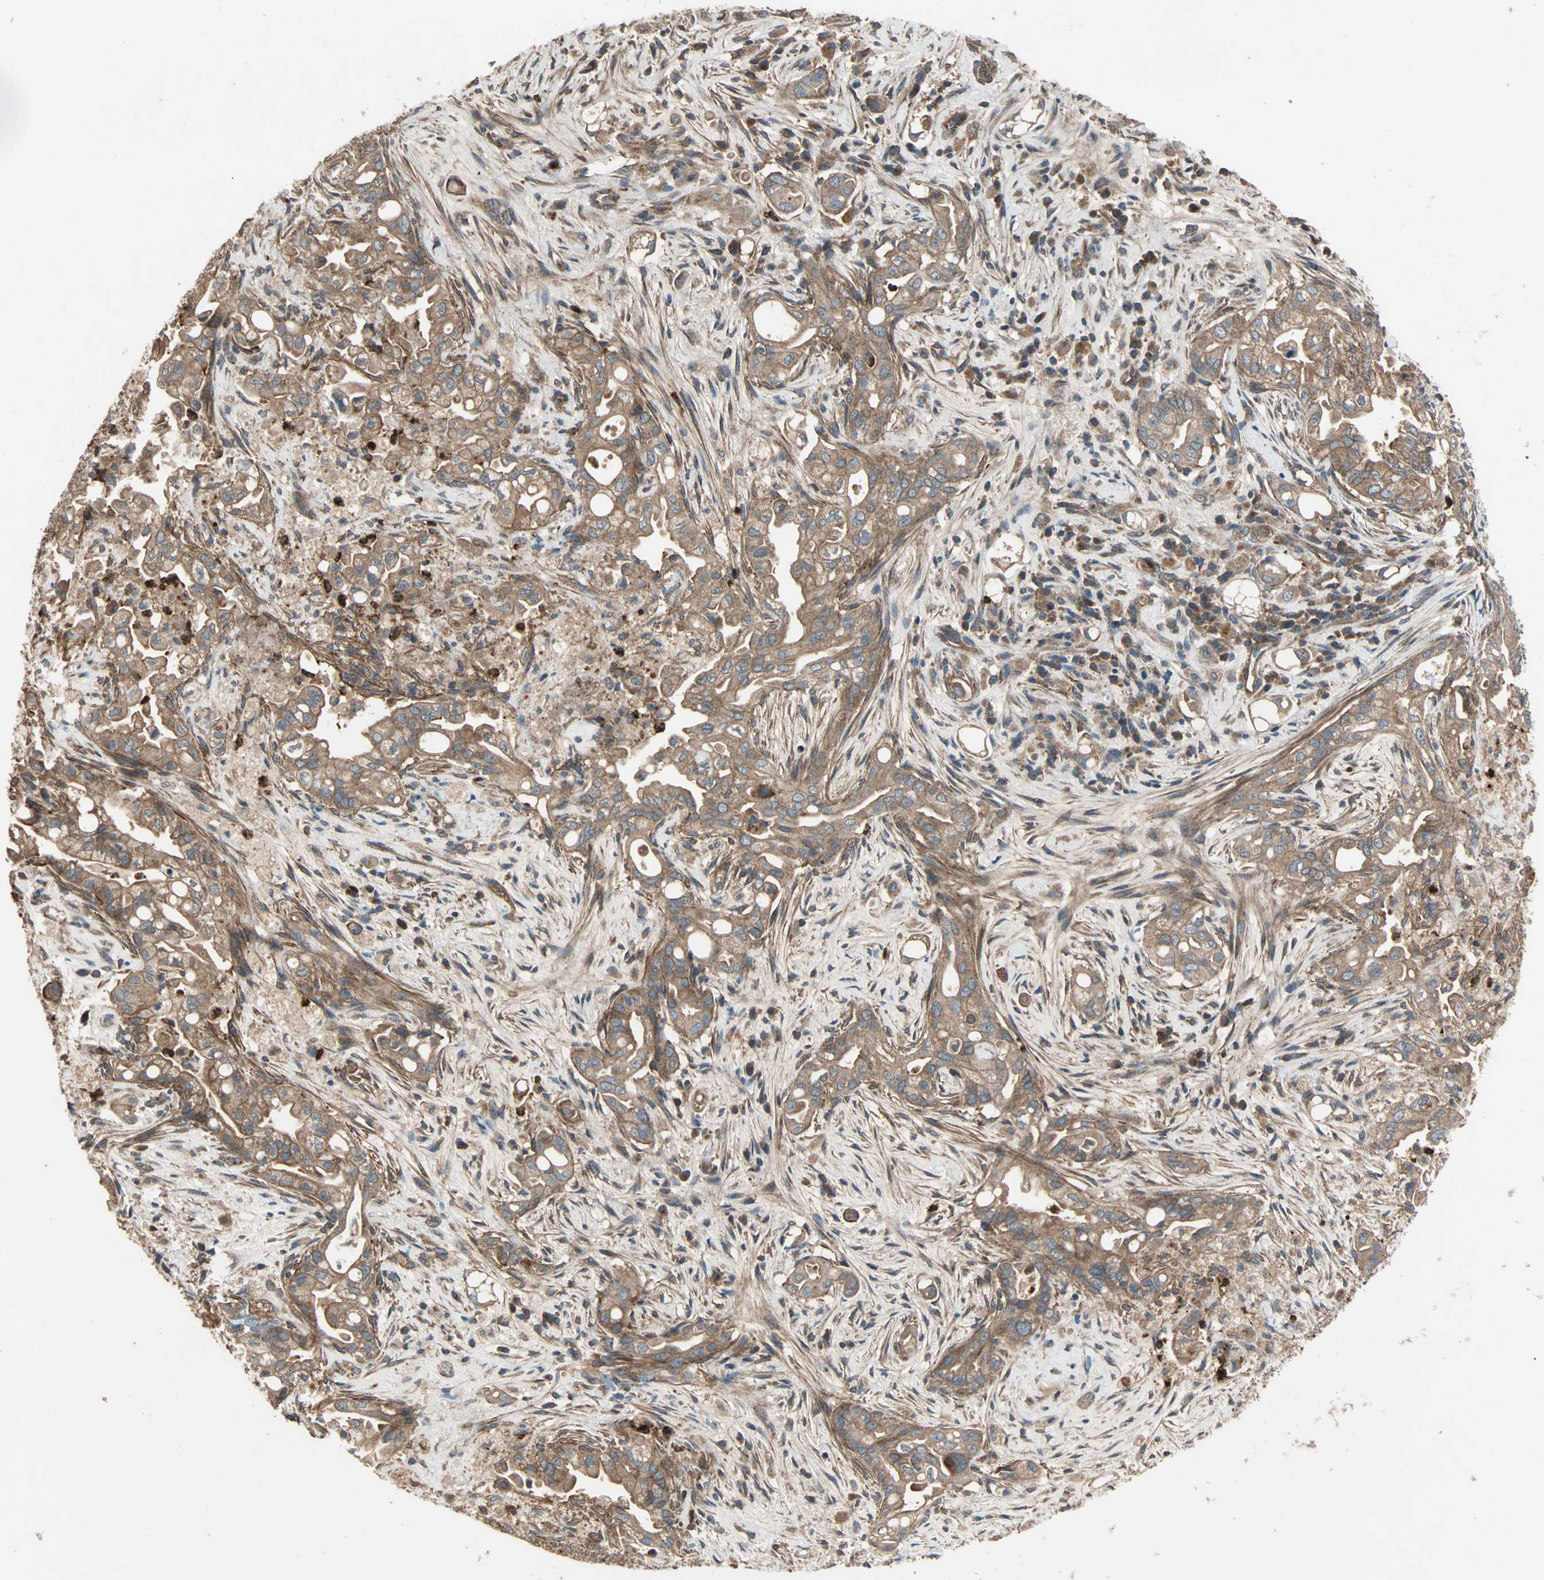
{"staining": {"intensity": "moderate", "quantity": ">75%", "location": "cytoplasmic/membranous"}, "tissue": "liver cancer", "cell_type": "Tumor cells", "image_type": "cancer", "snomed": [{"axis": "morphology", "description": "Cholangiocarcinoma"}, {"axis": "topography", "description": "Liver"}], "caption": "Human liver cholangiocarcinoma stained for a protein (brown) demonstrates moderate cytoplasmic/membranous positive positivity in about >75% of tumor cells.", "gene": "GCK", "patient": {"sex": "female", "age": 68}}